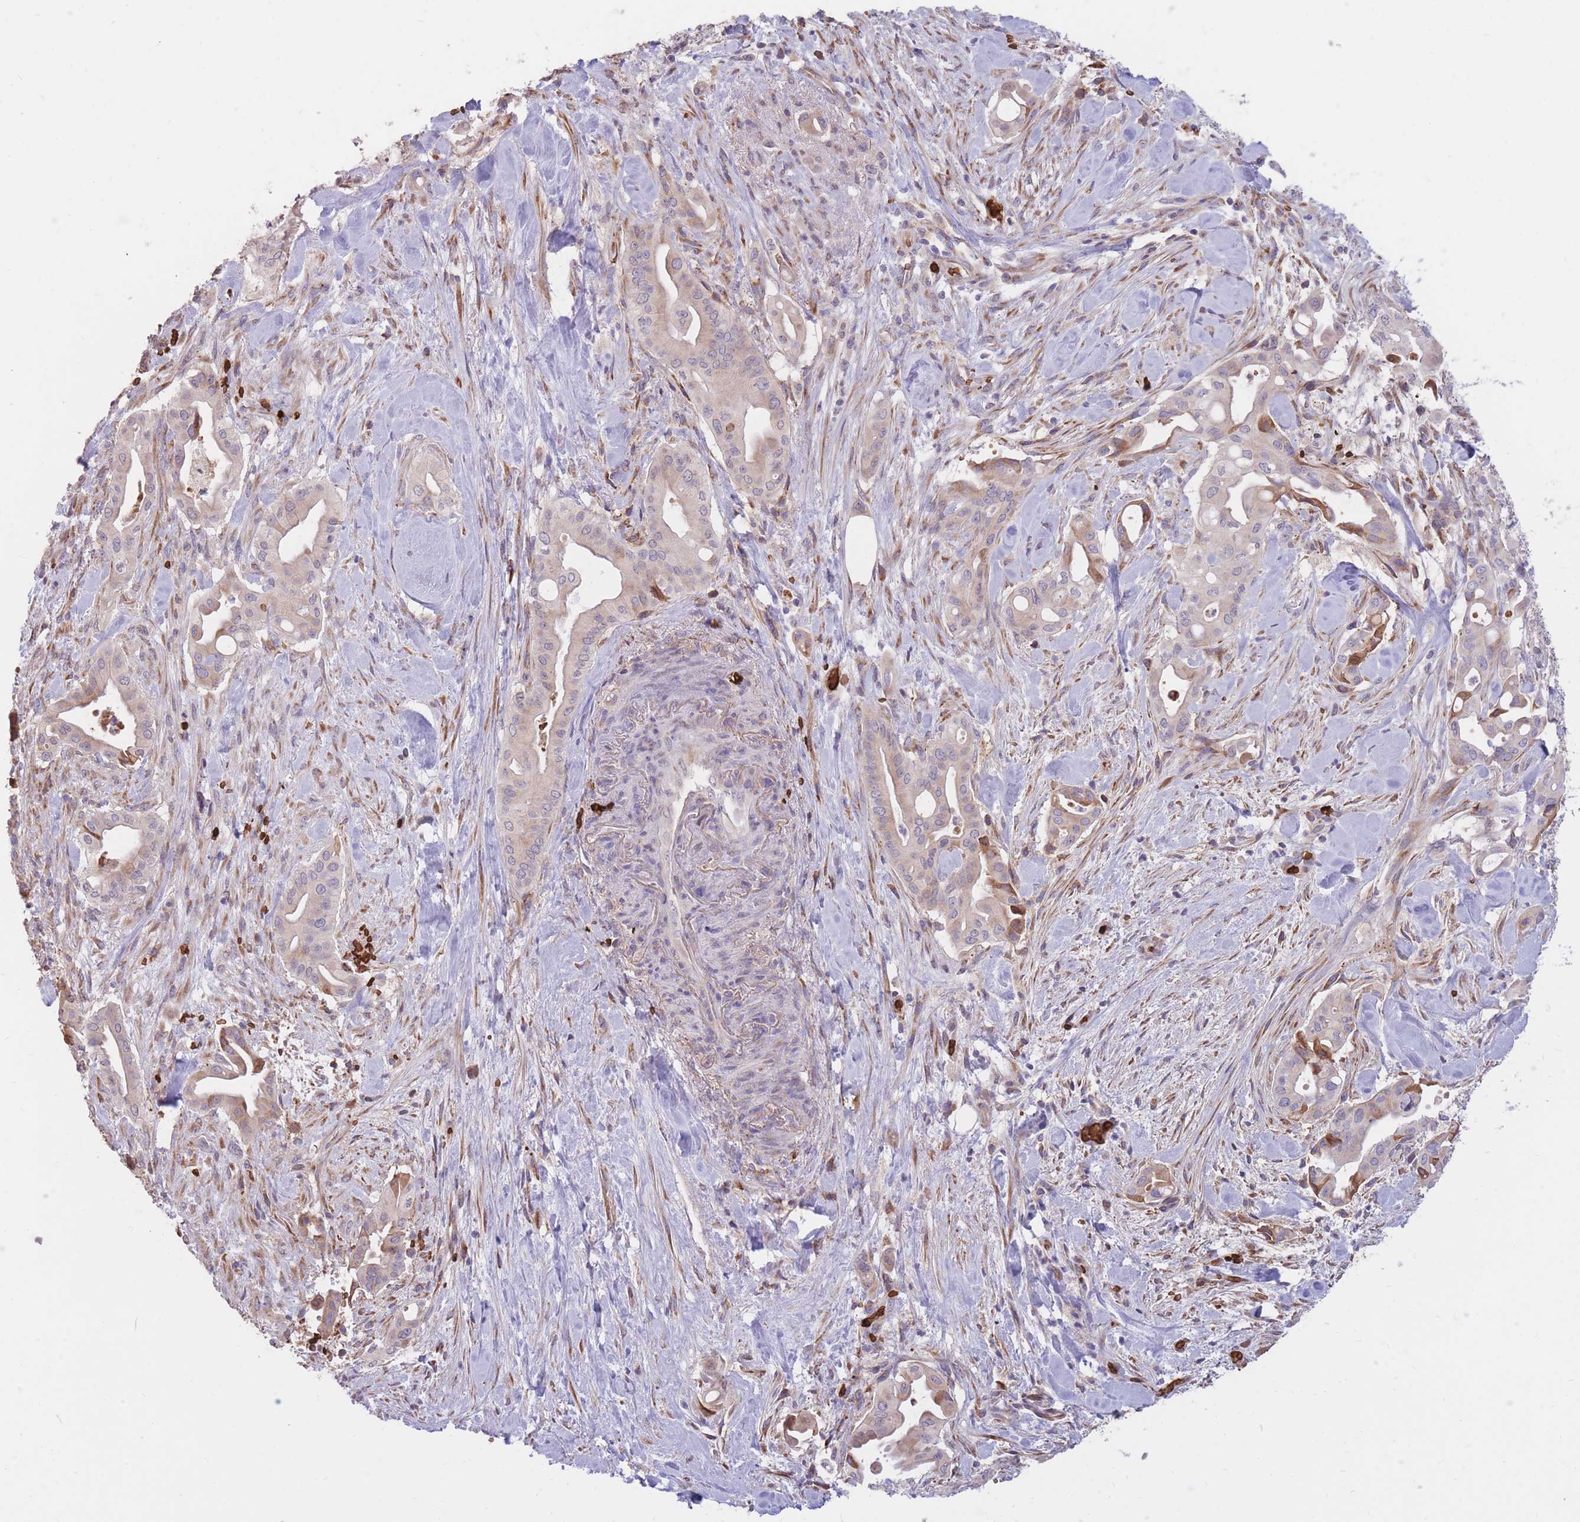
{"staining": {"intensity": "moderate", "quantity": "25%-75%", "location": "cytoplasmic/membranous"}, "tissue": "liver cancer", "cell_type": "Tumor cells", "image_type": "cancer", "snomed": [{"axis": "morphology", "description": "Cholangiocarcinoma"}, {"axis": "topography", "description": "Liver"}], "caption": "Immunohistochemistry (IHC) of human liver cholangiocarcinoma displays medium levels of moderate cytoplasmic/membranous expression in approximately 25%-75% of tumor cells.", "gene": "ATP10D", "patient": {"sex": "female", "age": 68}}